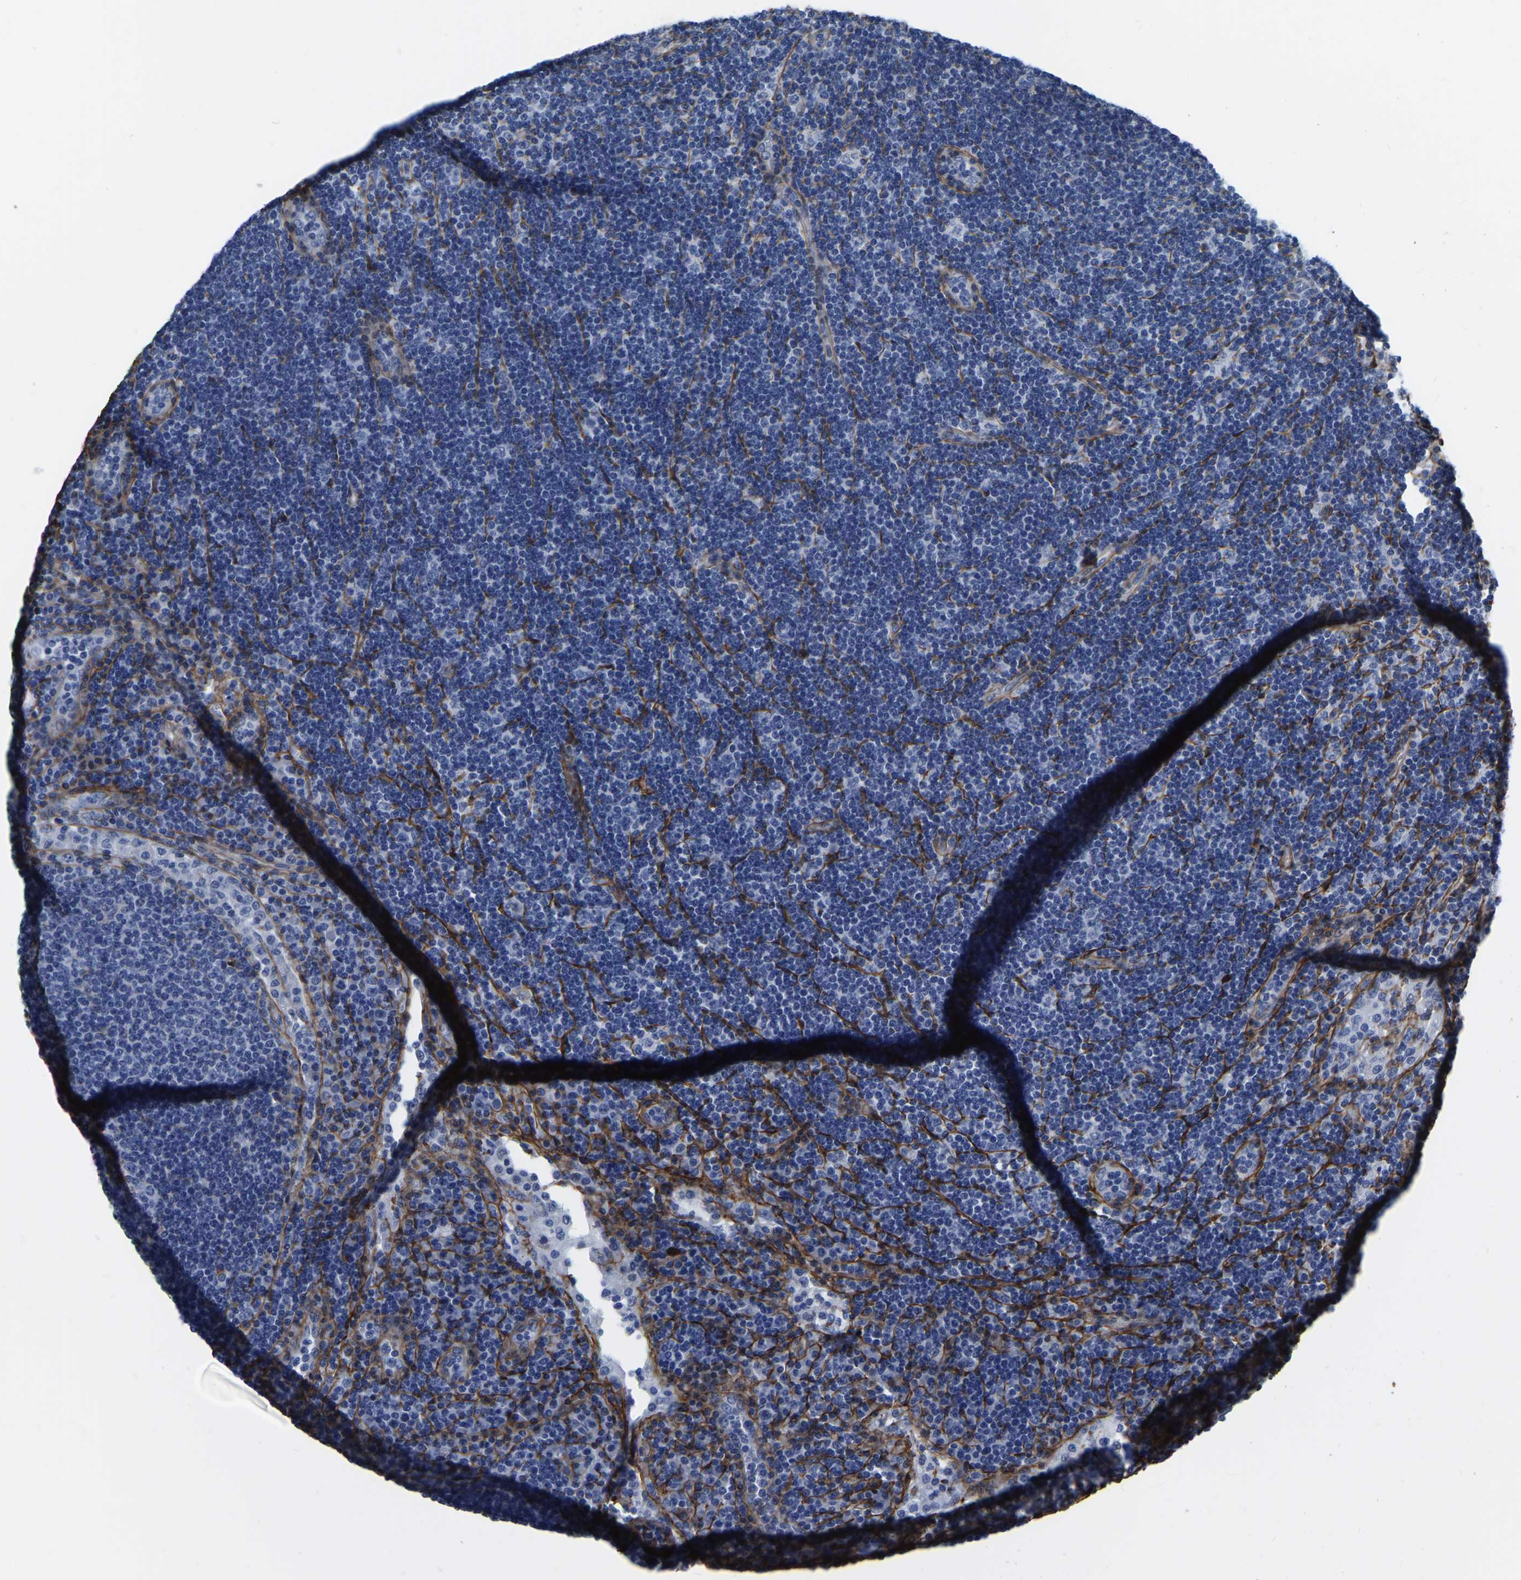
{"staining": {"intensity": "negative", "quantity": "none", "location": "none"}, "tissue": "lymph node", "cell_type": "Germinal center cells", "image_type": "normal", "snomed": [{"axis": "morphology", "description": "Normal tissue, NOS"}, {"axis": "topography", "description": "Lymph node"}], "caption": "Immunohistochemistry (IHC) of benign human lymph node exhibits no positivity in germinal center cells.", "gene": "COL6A1", "patient": {"sex": "female", "age": 53}}